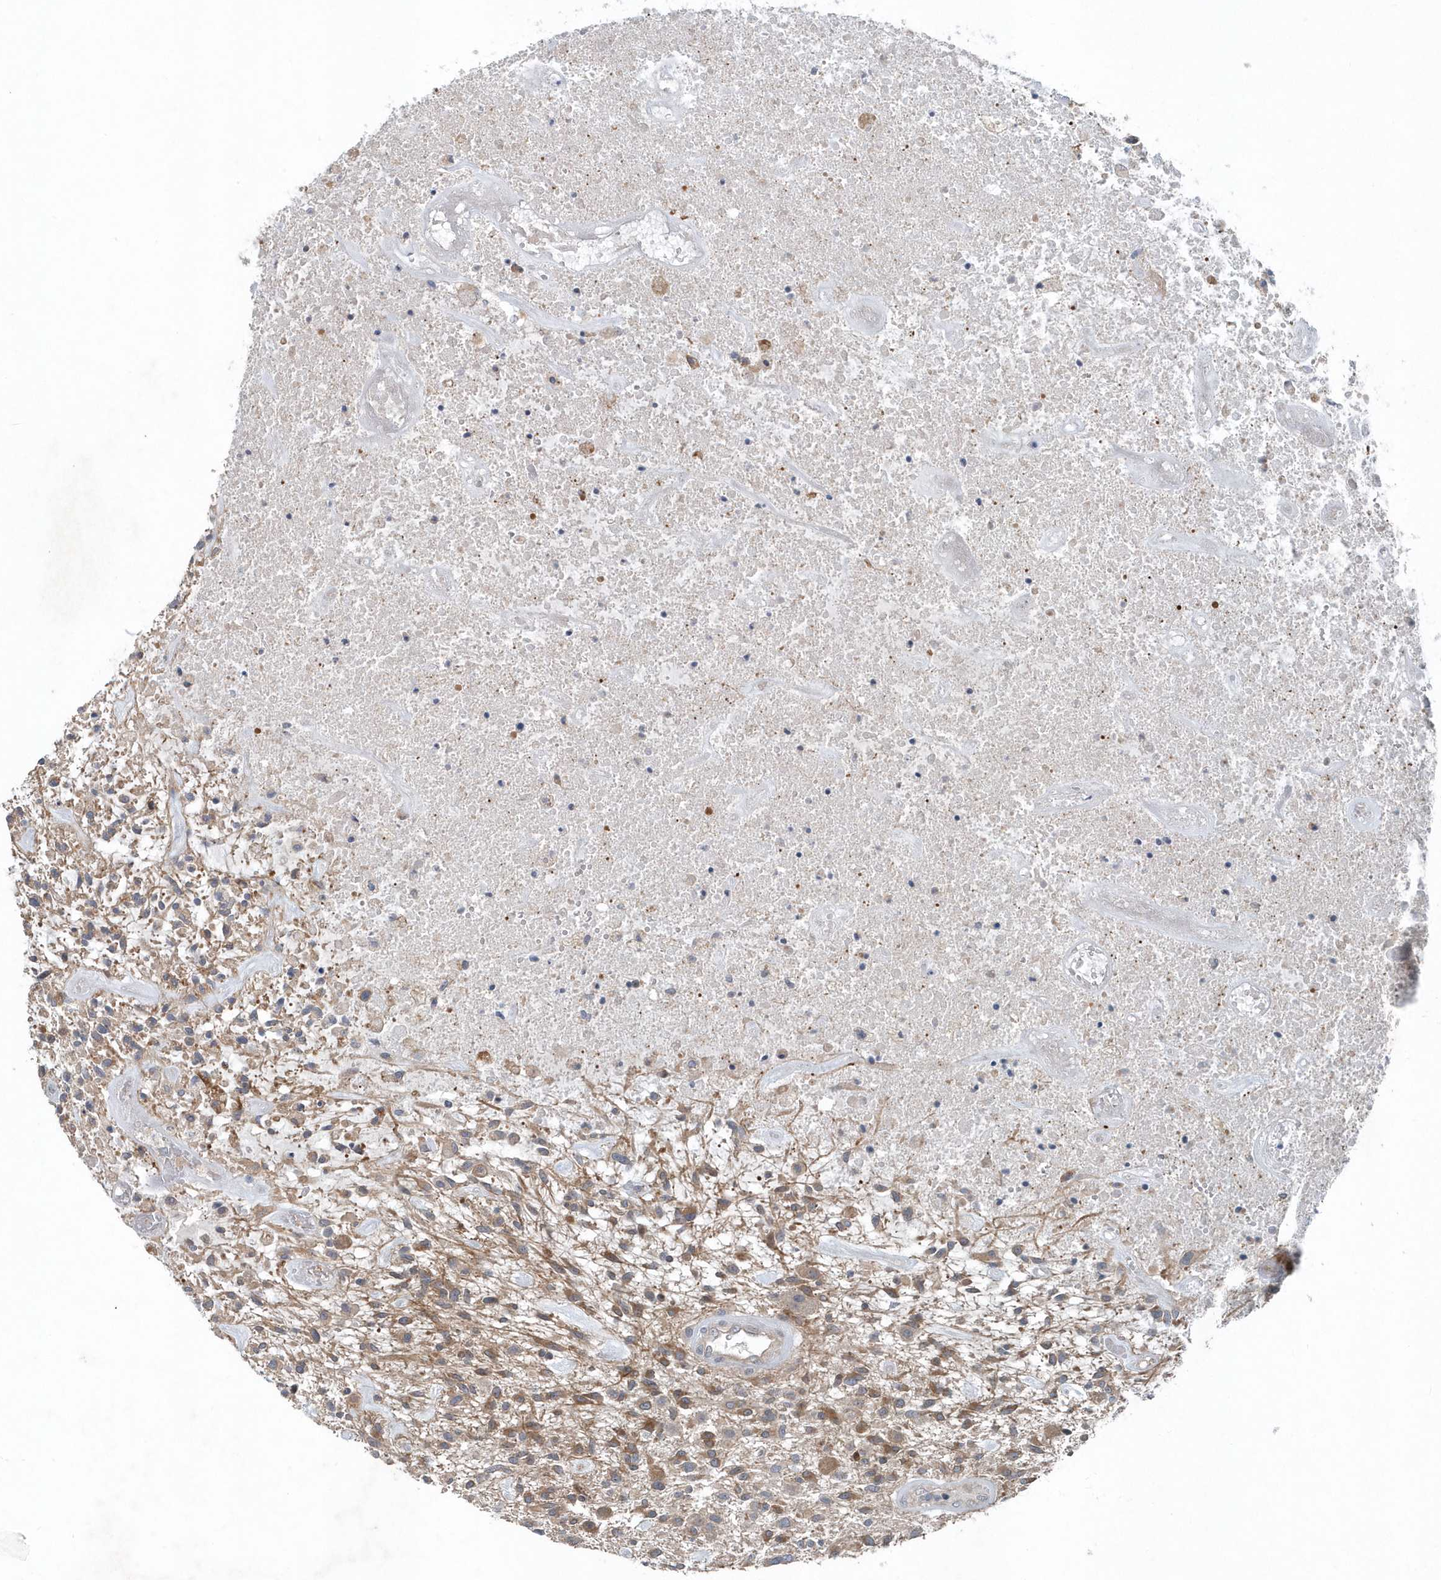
{"staining": {"intensity": "moderate", "quantity": "25%-75%", "location": "cytoplasmic/membranous"}, "tissue": "glioma", "cell_type": "Tumor cells", "image_type": "cancer", "snomed": [{"axis": "morphology", "description": "Glioma, malignant, High grade"}, {"axis": "topography", "description": "Brain"}], "caption": "Immunohistochemical staining of human malignant high-grade glioma reveals moderate cytoplasmic/membranous protein expression in approximately 25%-75% of tumor cells.", "gene": "MCC", "patient": {"sex": "male", "age": 47}}